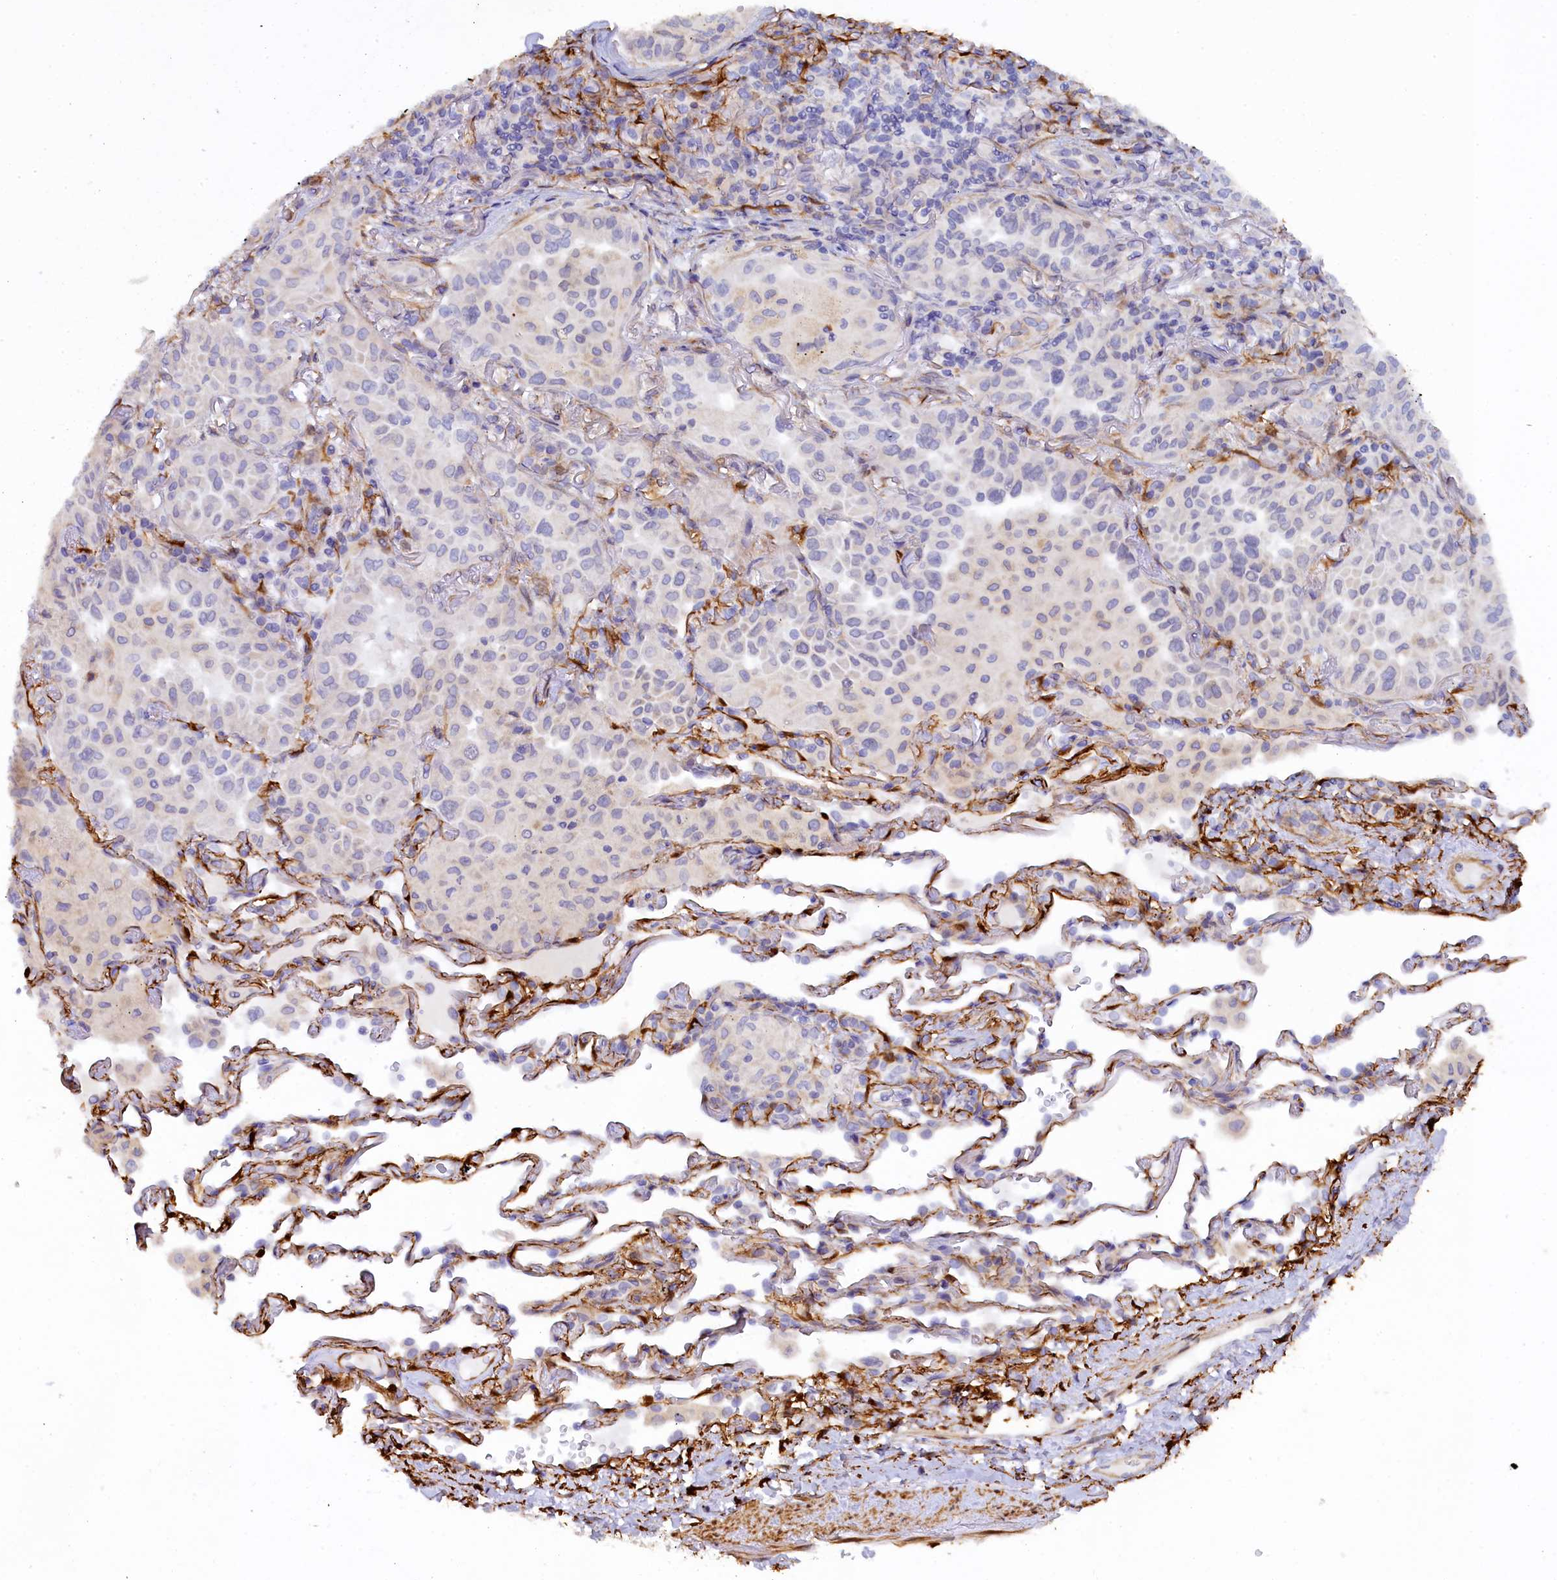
{"staining": {"intensity": "negative", "quantity": "none", "location": "none"}, "tissue": "lung cancer", "cell_type": "Tumor cells", "image_type": "cancer", "snomed": [{"axis": "morphology", "description": "Adenocarcinoma, NOS"}, {"axis": "topography", "description": "Lung"}], "caption": "The image reveals no significant staining in tumor cells of adenocarcinoma (lung).", "gene": "POGLUT3", "patient": {"sex": "female", "age": 69}}